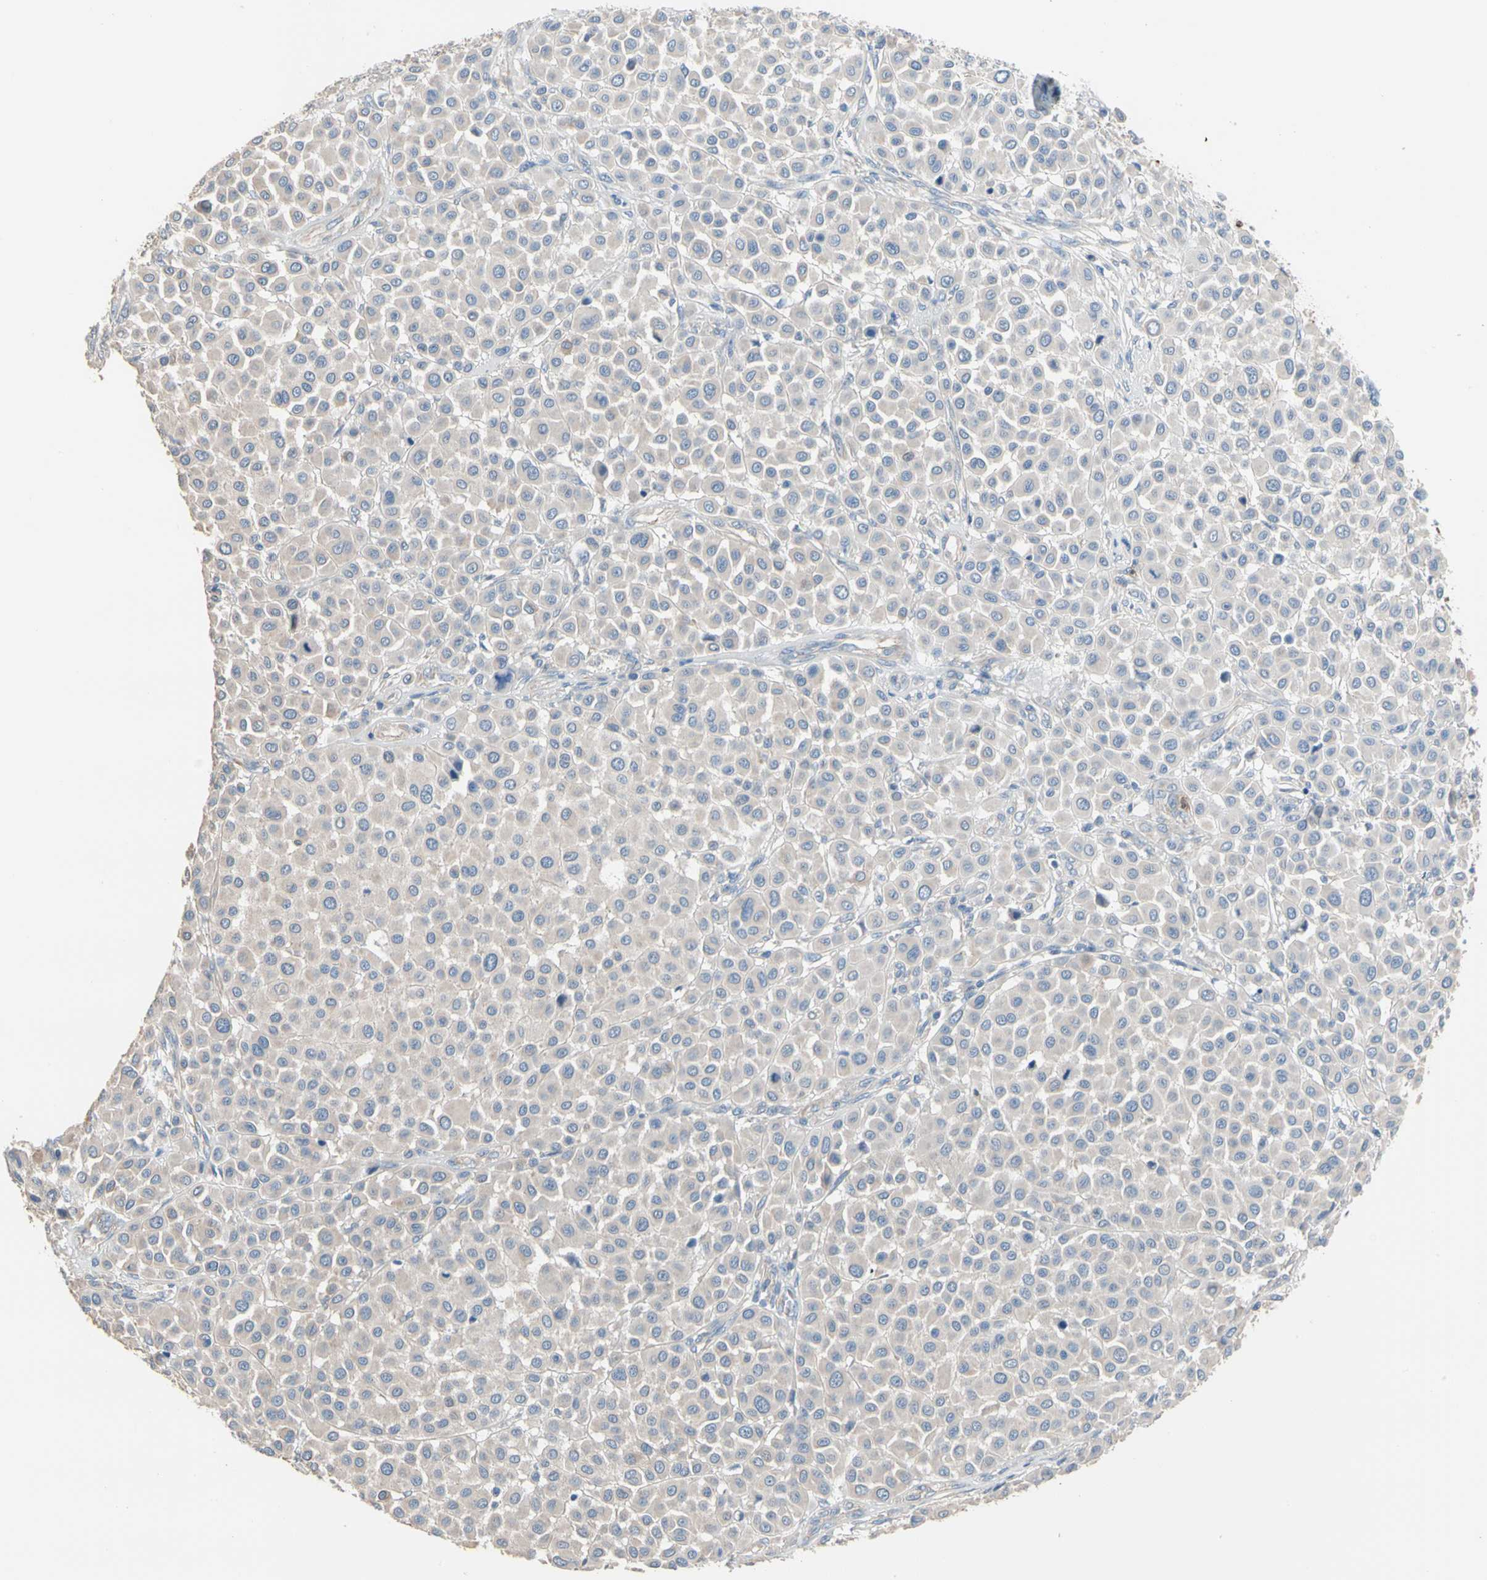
{"staining": {"intensity": "negative", "quantity": "none", "location": "none"}, "tissue": "melanoma", "cell_type": "Tumor cells", "image_type": "cancer", "snomed": [{"axis": "morphology", "description": "Malignant melanoma, Metastatic site"}, {"axis": "topography", "description": "Soft tissue"}], "caption": "Tumor cells are negative for protein expression in human melanoma.", "gene": "BBOX1", "patient": {"sex": "male", "age": 41}}